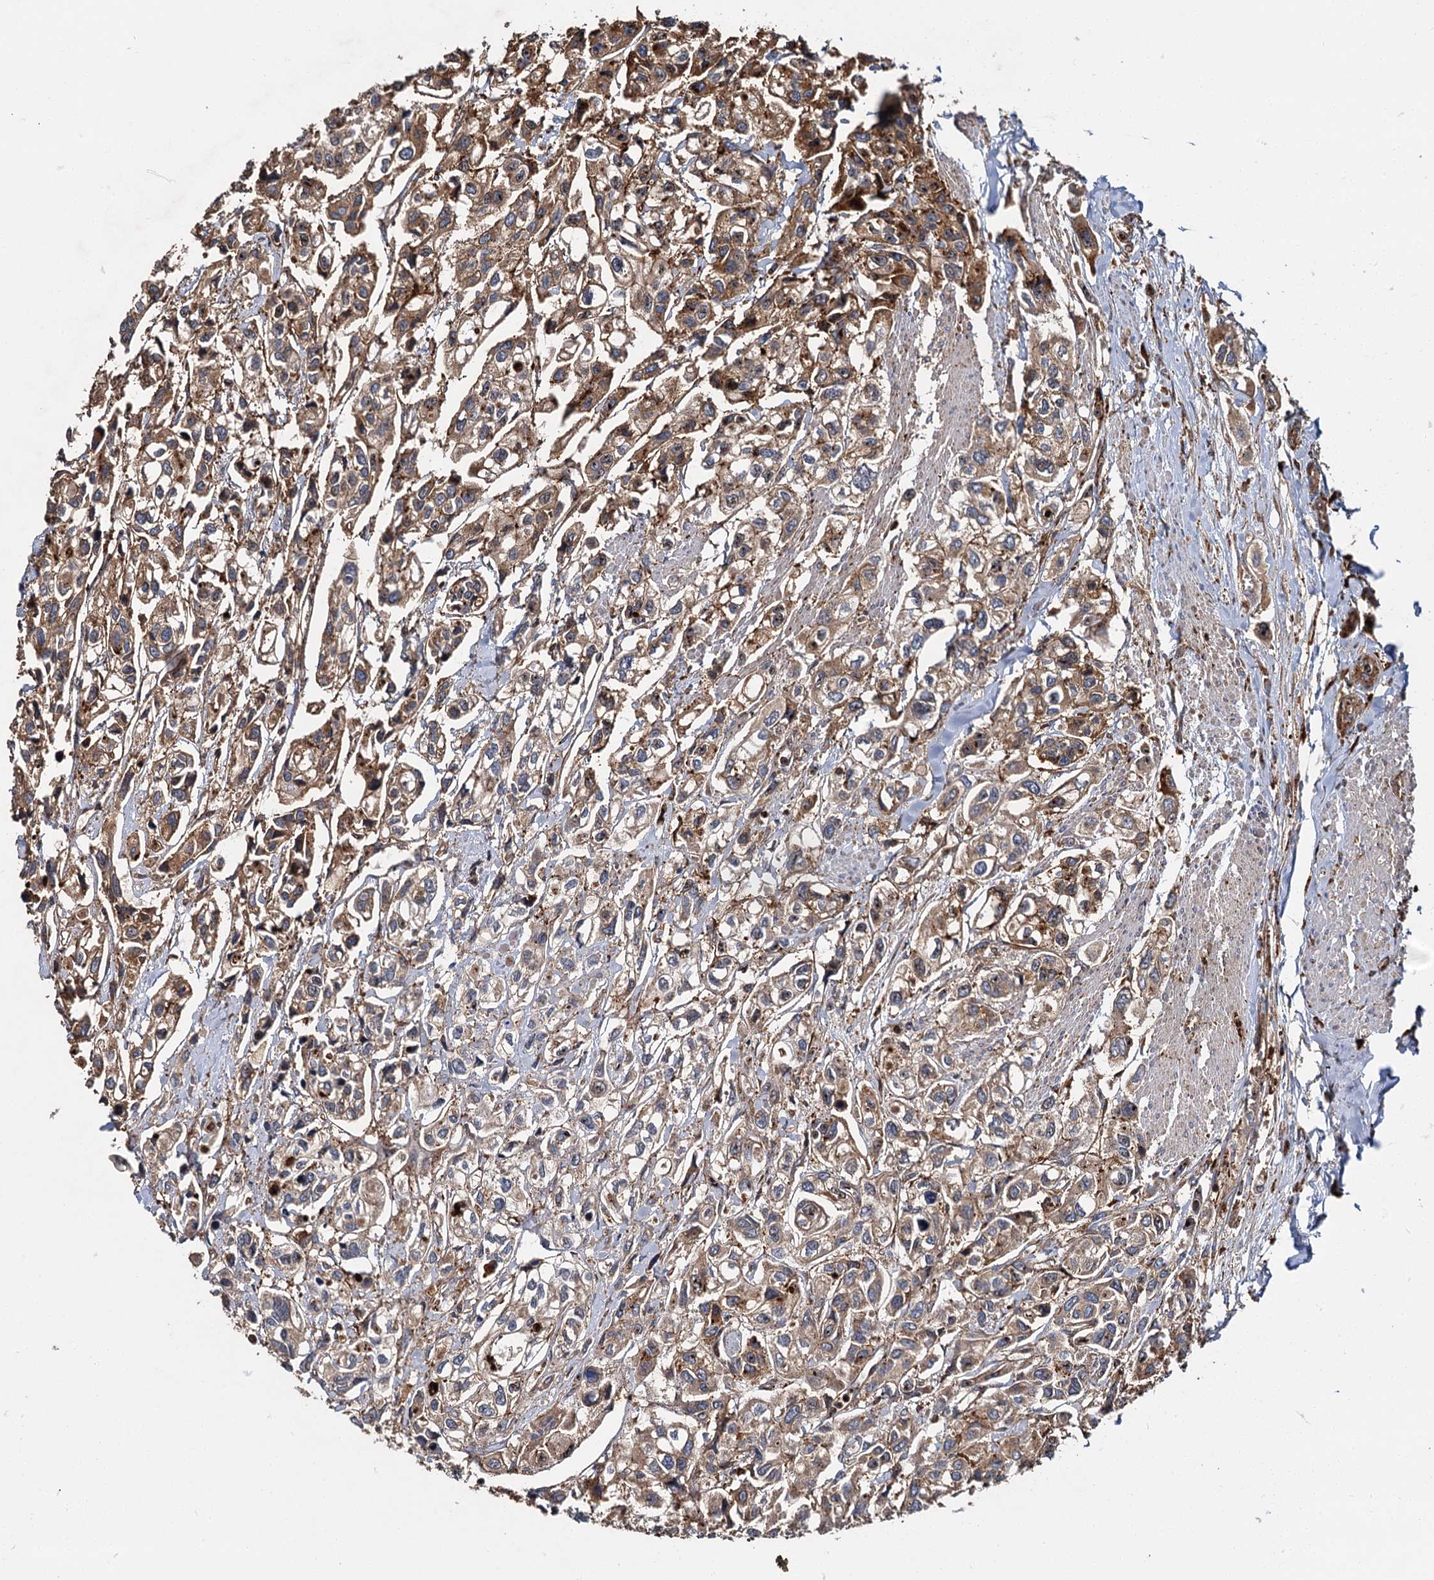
{"staining": {"intensity": "moderate", "quantity": "25%-75%", "location": "cytoplasmic/membranous"}, "tissue": "urothelial cancer", "cell_type": "Tumor cells", "image_type": "cancer", "snomed": [{"axis": "morphology", "description": "Urothelial carcinoma, High grade"}, {"axis": "topography", "description": "Urinary bladder"}], "caption": "High-grade urothelial carcinoma stained with a protein marker displays moderate staining in tumor cells.", "gene": "WDR73", "patient": {"sex": "male", "age": 67}}